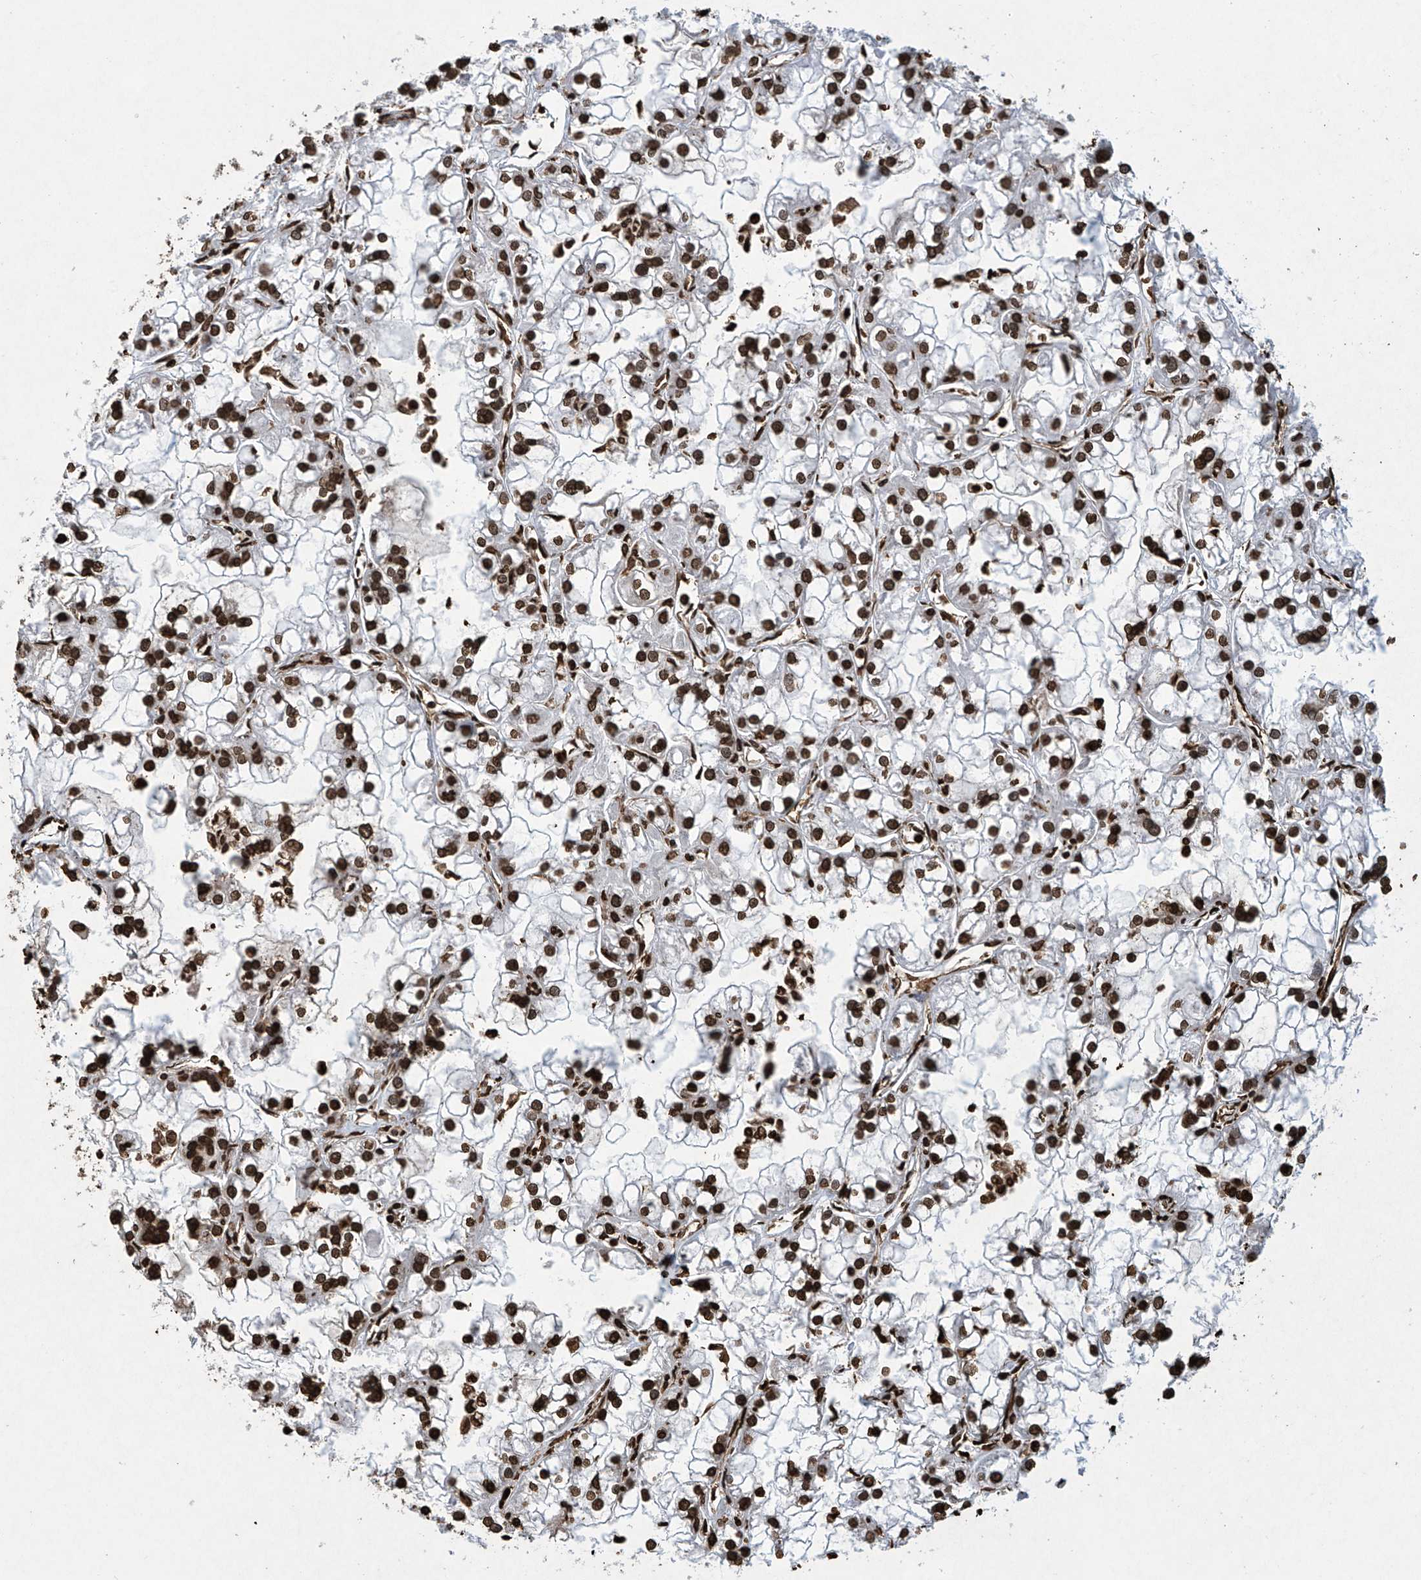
{"staining": {"intensity": "strong", "quantity": ">75%", "location": "nuclear"}, "tissue": "renal cancer", "cell_type": "Tumor cells", "image_type": "cancer", "snomed": [{"axis": "morphology", "description": "Adenocarcinoma, NOS"}, {"axis": "topography", "description": "Kidney"}], "caption": "A micrograph of human renal cancer (adenocarcinoma) stained for a protein demonstrates strong nuclear brown staining in tumor cells. (Stains: DAB in brown, nuclei in blue, Microscopy: brightfield microscopy at high magnification).", "gene": "H3-3A", "patient": {"sex": "female", "age": 52}}